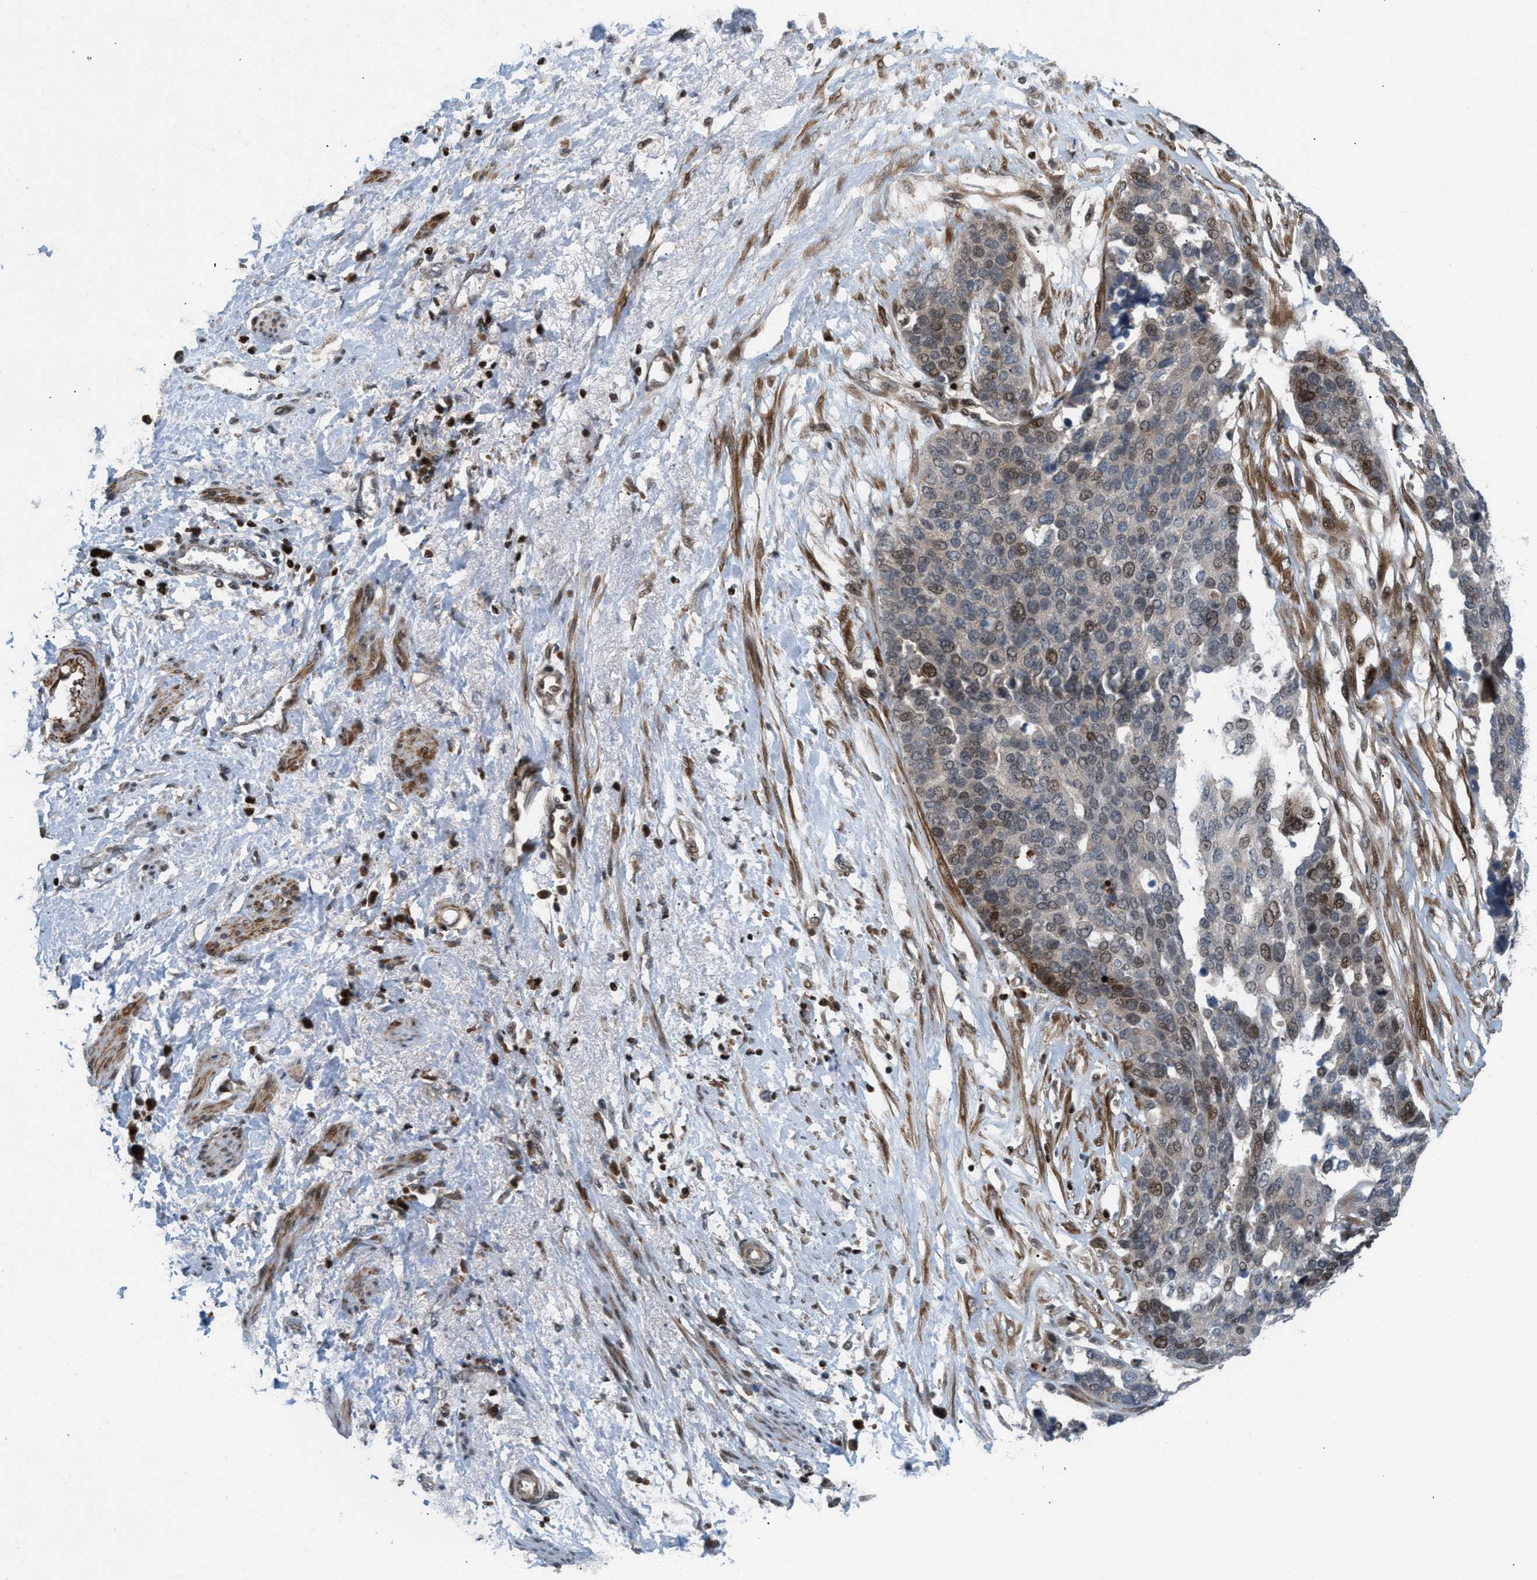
{"staining": {"intensity": "weak", "quantity": "<25%", "location": "cytoplasmic/membranous,nuclear"}, "tissue": "ovarian cancer", "cell_type": "Tumor cells", "image_type": "cancer", "snomed": [{"axis": "morphology", "description": "Cystadenocarcinoma, serous, NOS"}, {"axis": "topography", "description": "Ovary"}], "caption": "This is an immunohistochemistry image of human ovarian serous cystadenocarcinoma. There is no positivity in tumor cells.", "gene": "ZNF276", "patient": {"sex": "female", "age": 44}}